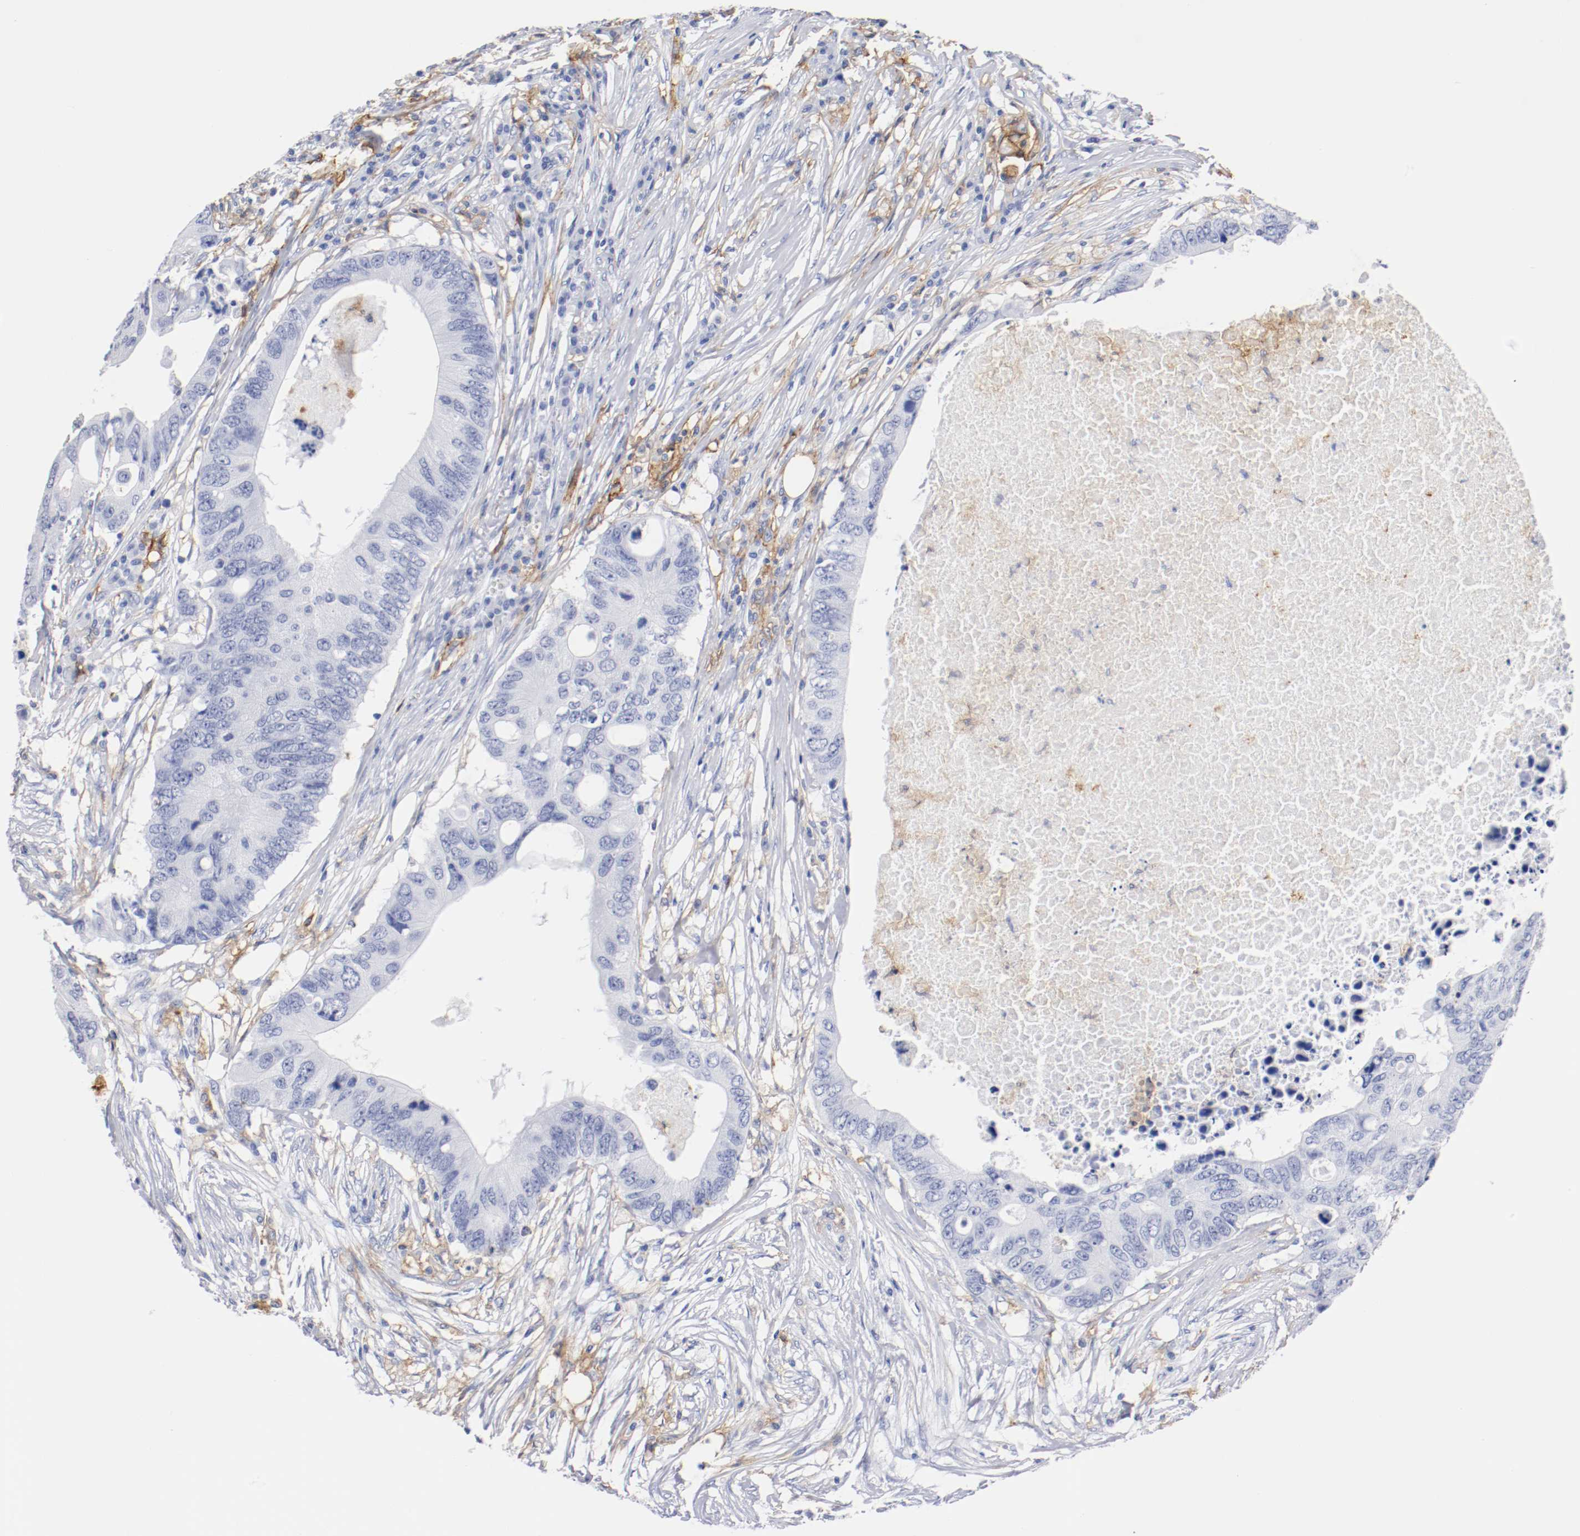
{"staining": {"intensity": "negative", "quantity": "none", "location": "none"}, "tissue": "colorectal cancer", "cell_type": "Tumor cells", "image_type": "cancer", "snomed": [{"axis": "morphology", "description": "Adenocarcinoma, NOS"}, {"axis": "topography", "description": "Colon"}], "caption": "Immunohistochemistry photomicrograph of neoplastic tissue: adenocarcinoma (colorectal) stained with DAB displays no significant protein staining in tumor cells.", "gene": "ITGAX", "patient": {"sex": "male", "age": 71}}